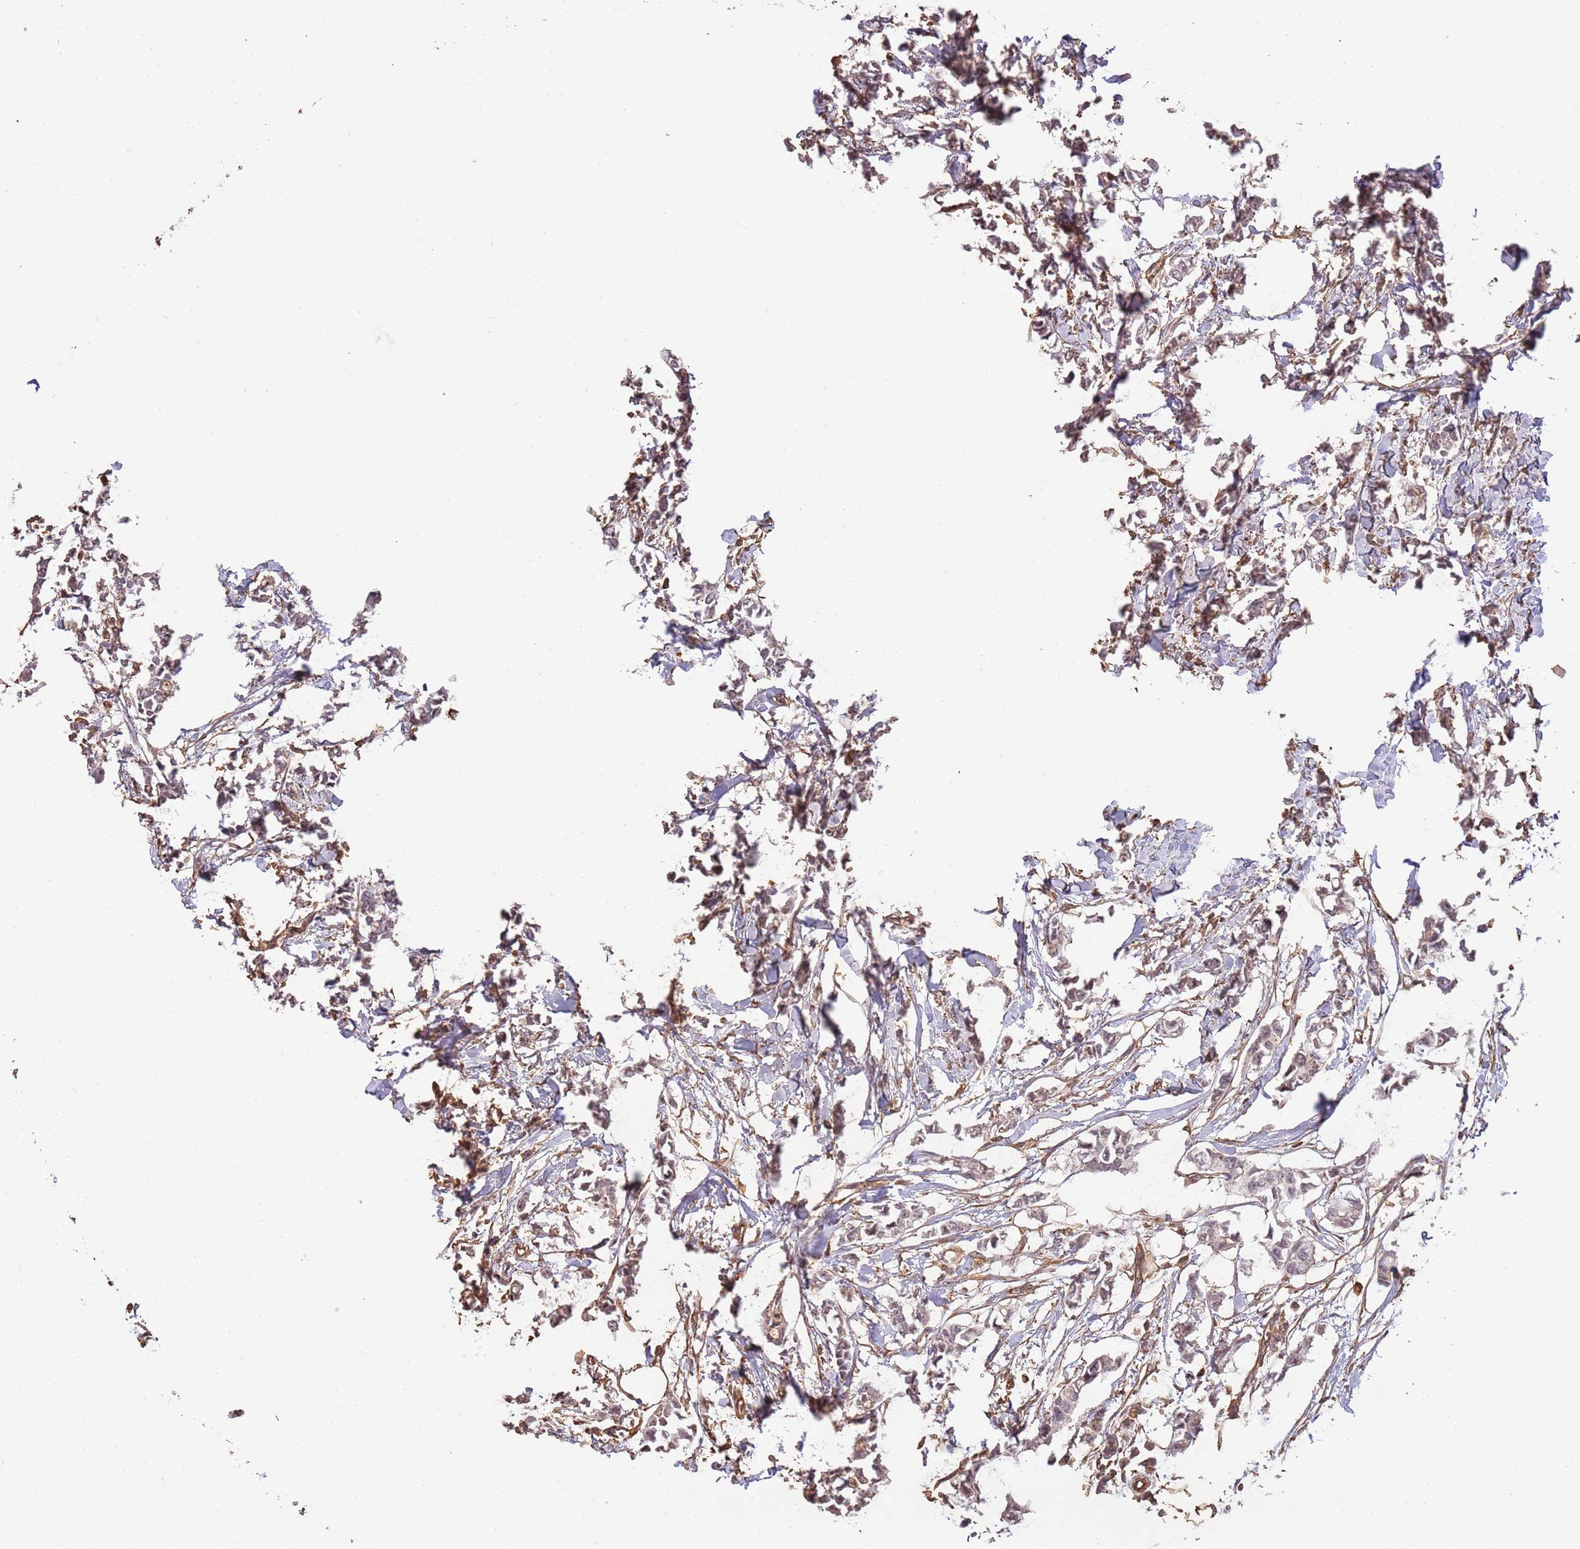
{"staining": {"intensity": "weak", "quantity": "25%-75%", "location": "nuclear"}, "tissue": "breast cancer", "cell_type": "Tumor cells", "image_type": "cancer", "snomed": [{"axis": "morphology", "description": "Duct carcinoma"}, {"axis": "topography", "description": "Breast"}], "caption": "IHC (DAB) staining of breast cancer demonstrates weak nuclear protein expression in approximately 25%-75% of tumor cells.", "gene": "SURF2", "patient": {"sex": "female", "age": 41}}